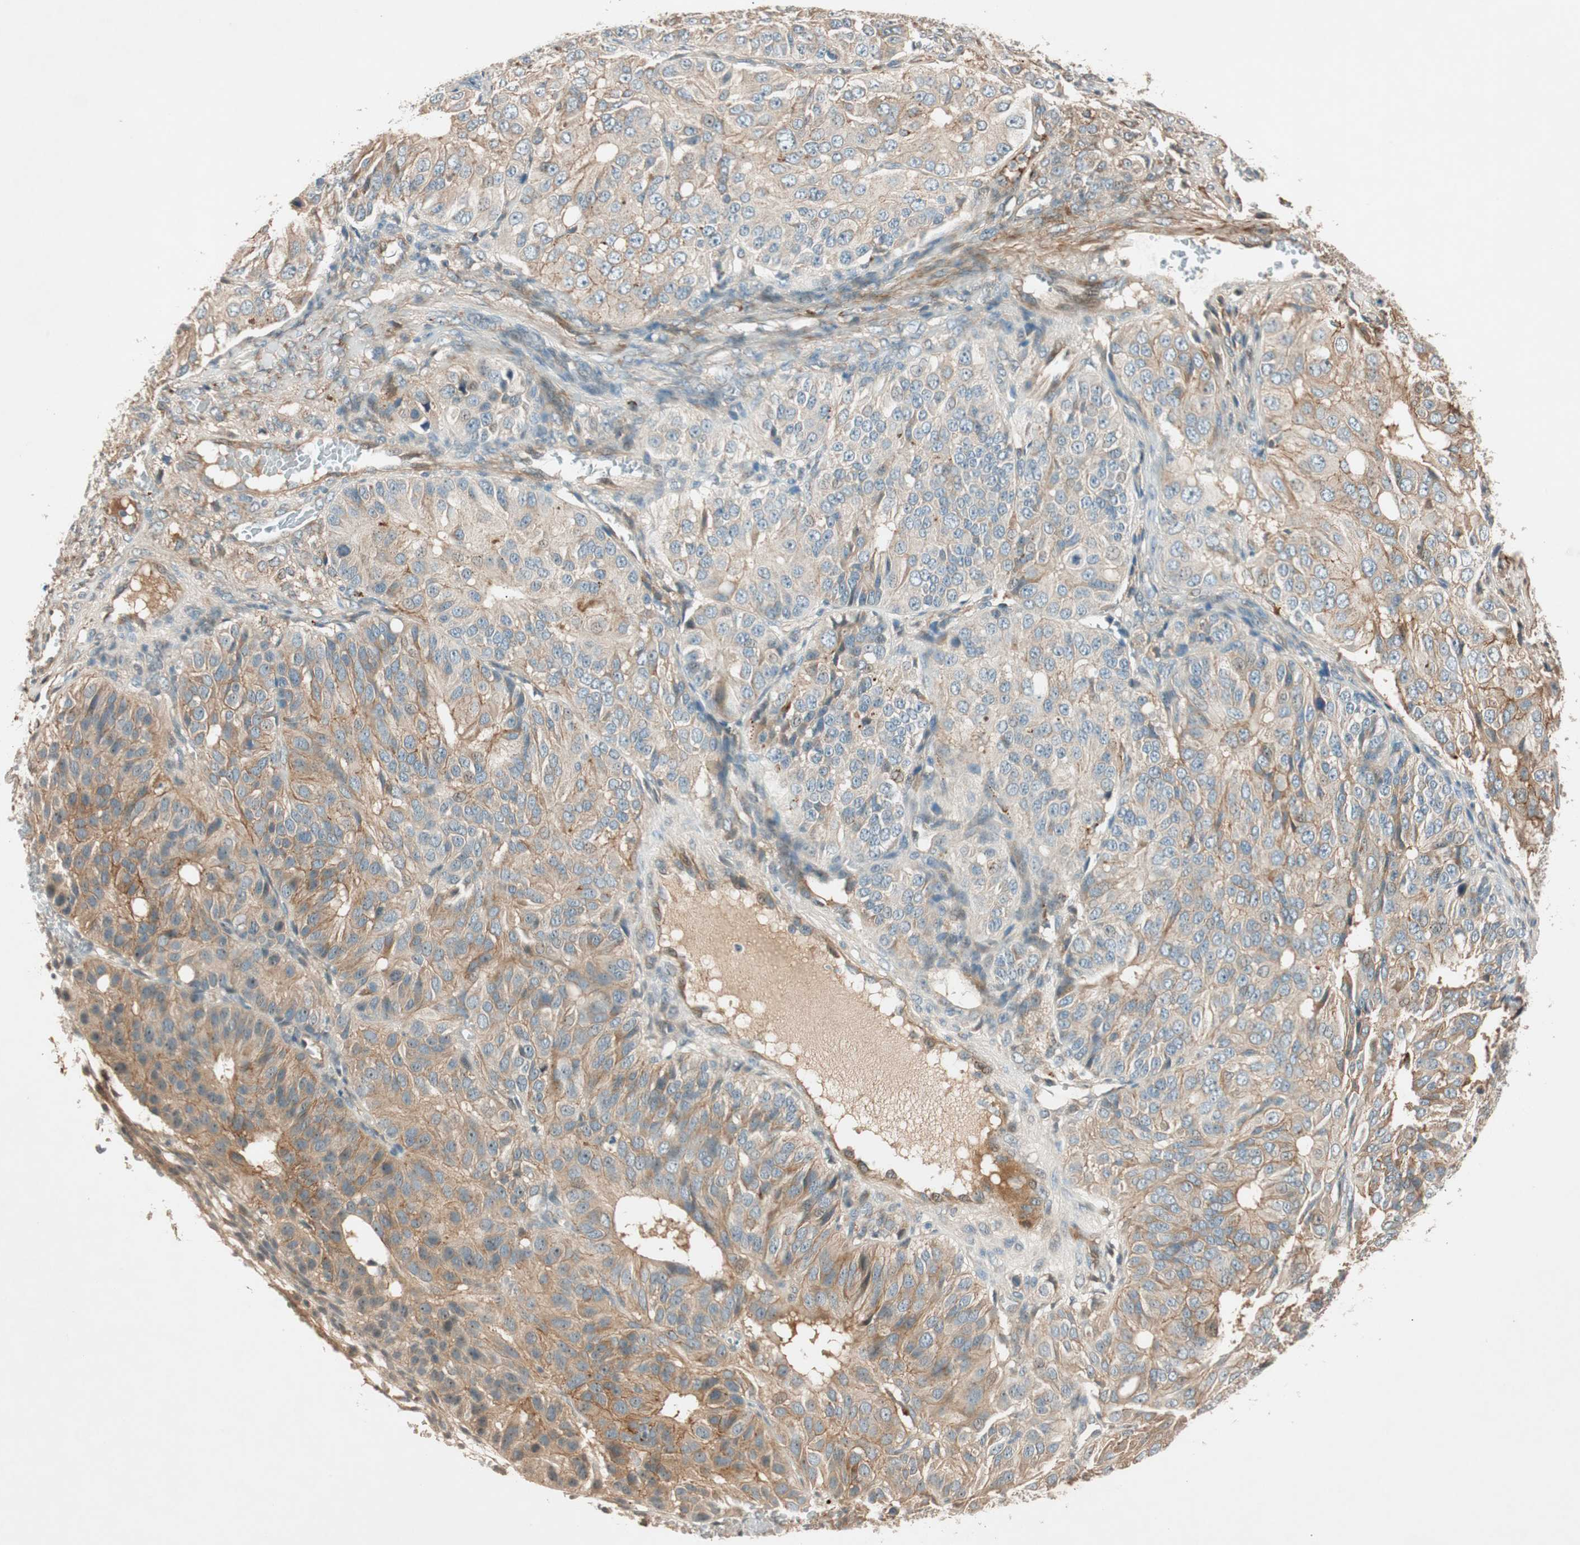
{"staining": {"intensity": "moderate", "quantity": "25%-75%", "location": "cytoplasmic/membranous"}, "tissue": "ovarian cancer", "cell_type": "Tumor cells", "image_type": "cancer", "snomed": [{"axis": "morphology", "description": "Carcinoma, endometroid"}, {"axis": "topography", "description": "Ovary"}], "caption": "Immunohistochemistry (IHC) staining of ovarian cancer, which shows medium levels of moderate cytoplasmic/membranous expression in about 25%-75% of tumor cells indicating moderate cytoplasmic/membranous protein expression. The staining was performed using DAB (3,3'-diaminobenzidine) (brown) for protein detection and nuclei were counterstained in hematoxylin (blue).", "gene": "EPHA6", "patient": {"sex": "female", "age": 51}}